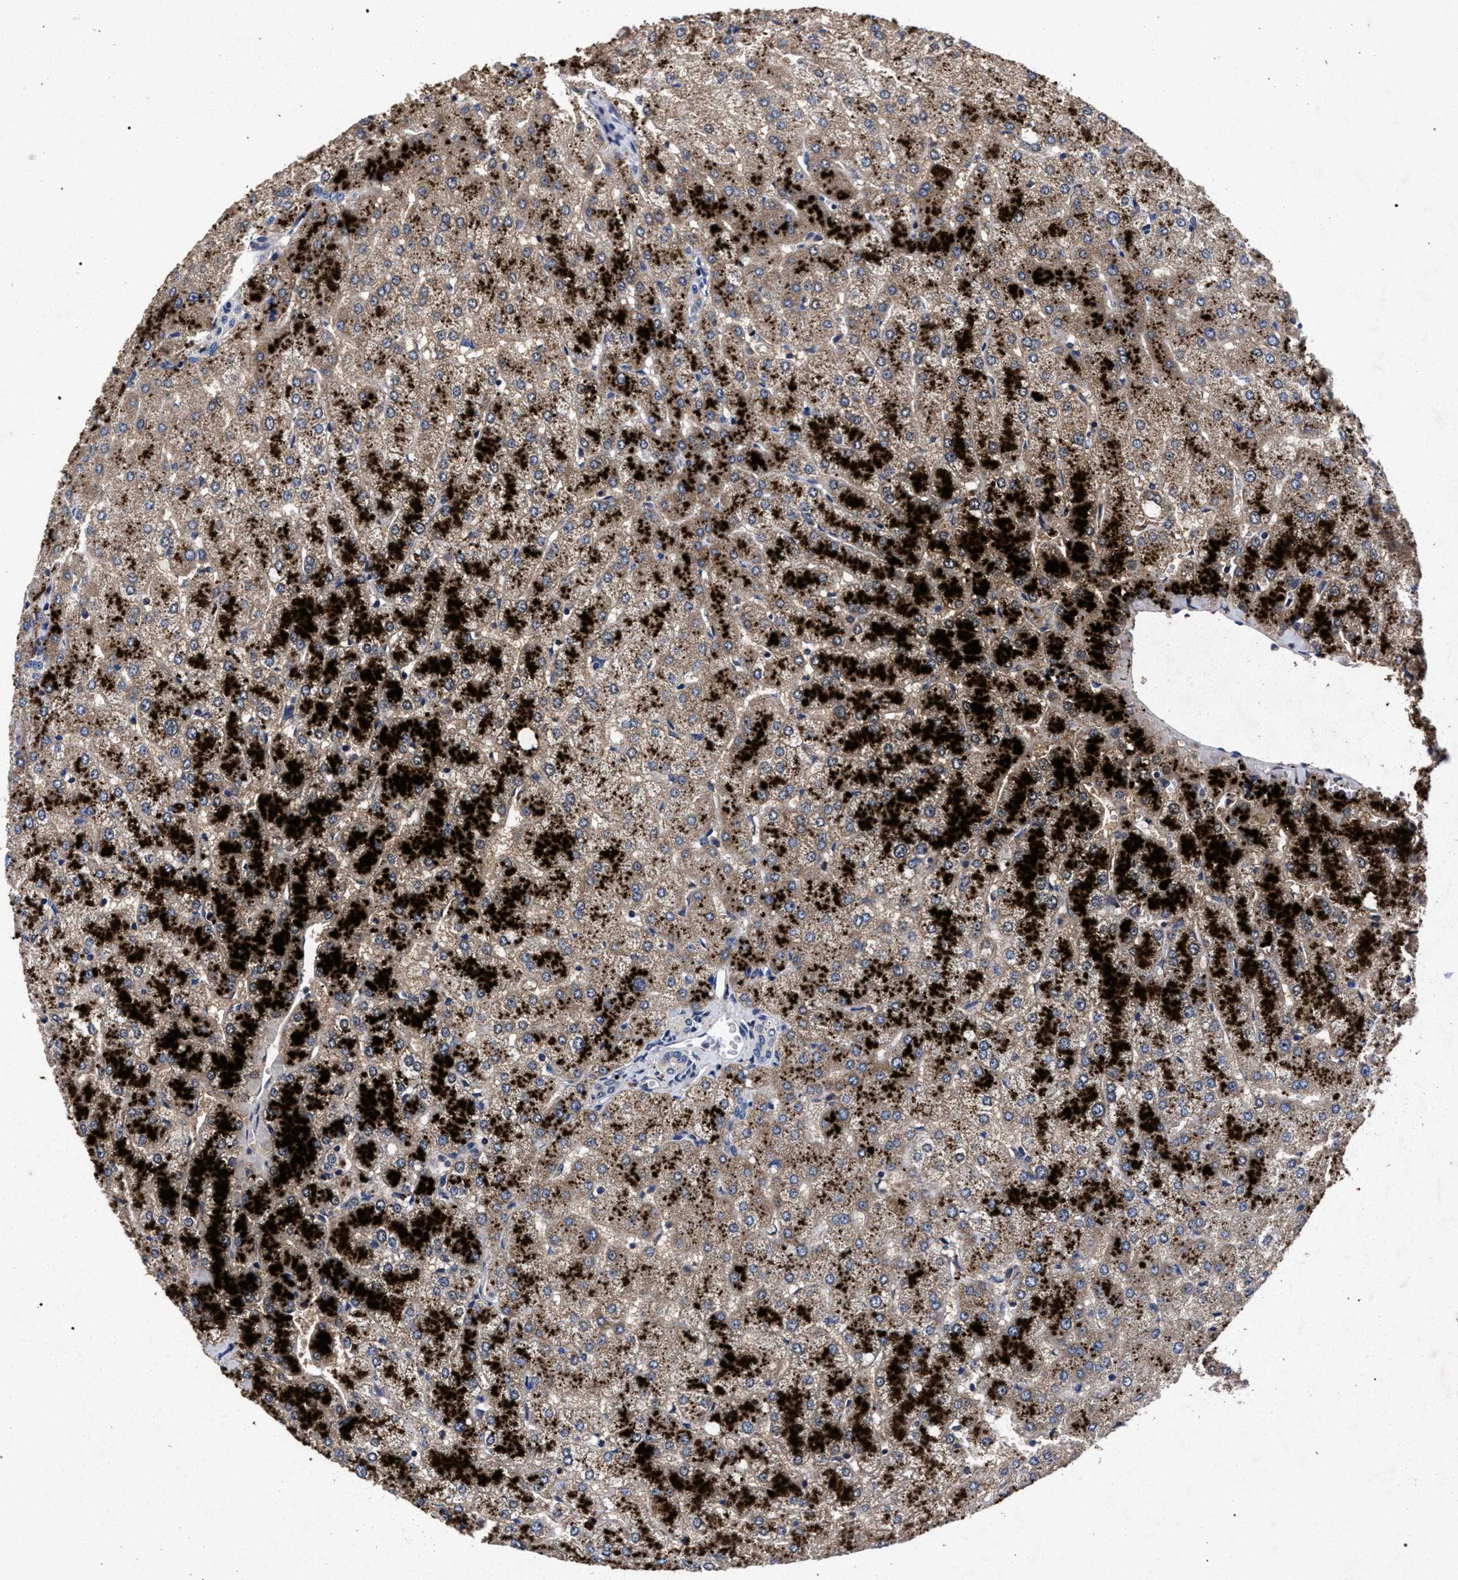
{"staining": {"intensity": "negative", "quantity": "none", "location": "none"}, "tissue": "liver", "cell_type": "Cholangiocytes", "image_type": "normal", "snomed": [{"axis": "morphology", "description": "Normal tissue, NOS"}, {"axis": "topography", "description": "Liver"}], "caption": "High power microscopy histopathology image of an immunohistochemistry (IHC) image of unremarkable liver, revealing no significant staining in cholangiocytes.", "gene": "HSD17B14", "patient": {"sex": "female", "age": 54}}